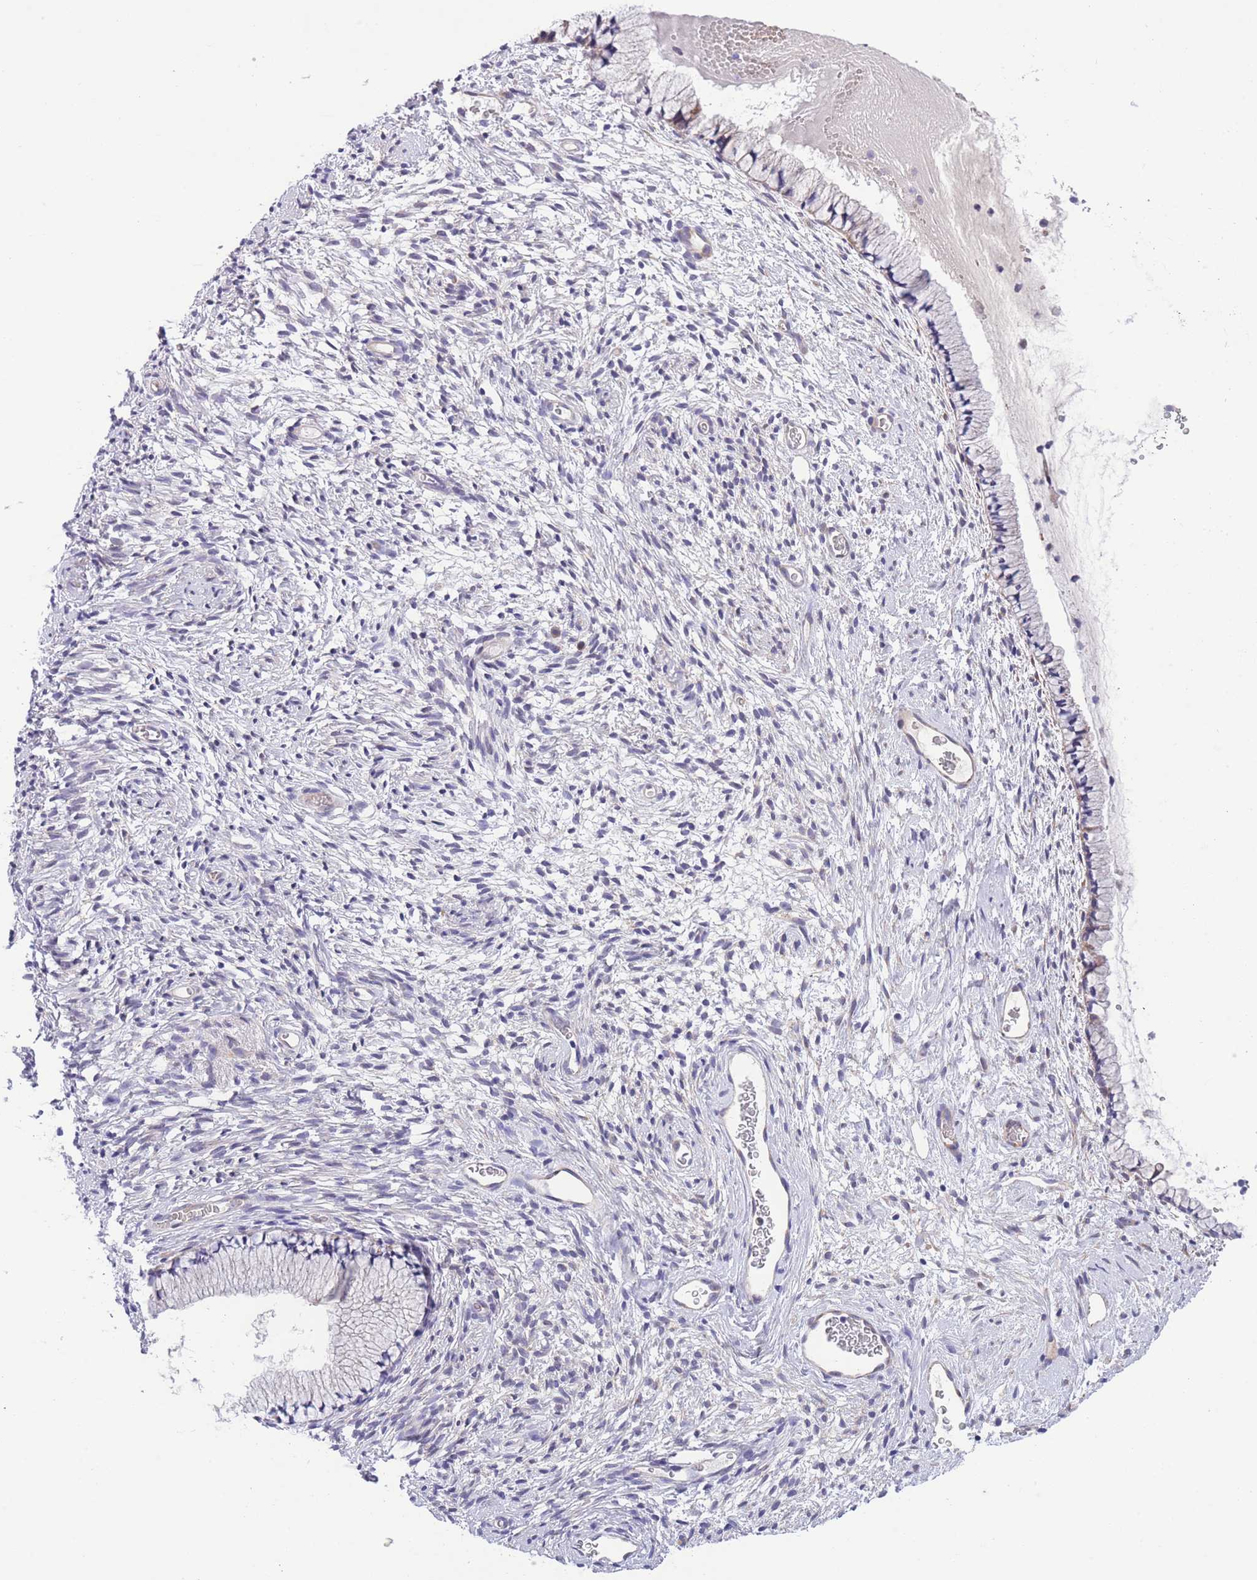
{"staining": {"intensity": "moderate", "quantity": "25%-75%", "location": "cytoplasmic/membranous"}, "tissue": "cervix", "cell_type": "Glandular cells", "image_type": "normal", "snomed": [{"axis": "morphology", "description": "Normal tissue, NOS"}, {"axis": "topography", "description": "Cervix"}], "caption": "Immunohistochemistry (IHC) of unremarkable human cervix shows medium levels of moderate cytoplasmic/membranous positivity in about 25%-75% of glandular cells. (DAB IHC with brightfield microscopy, high magnification).", "gene": "WWOX", "patient": {"sex": "female", "age": 76}}